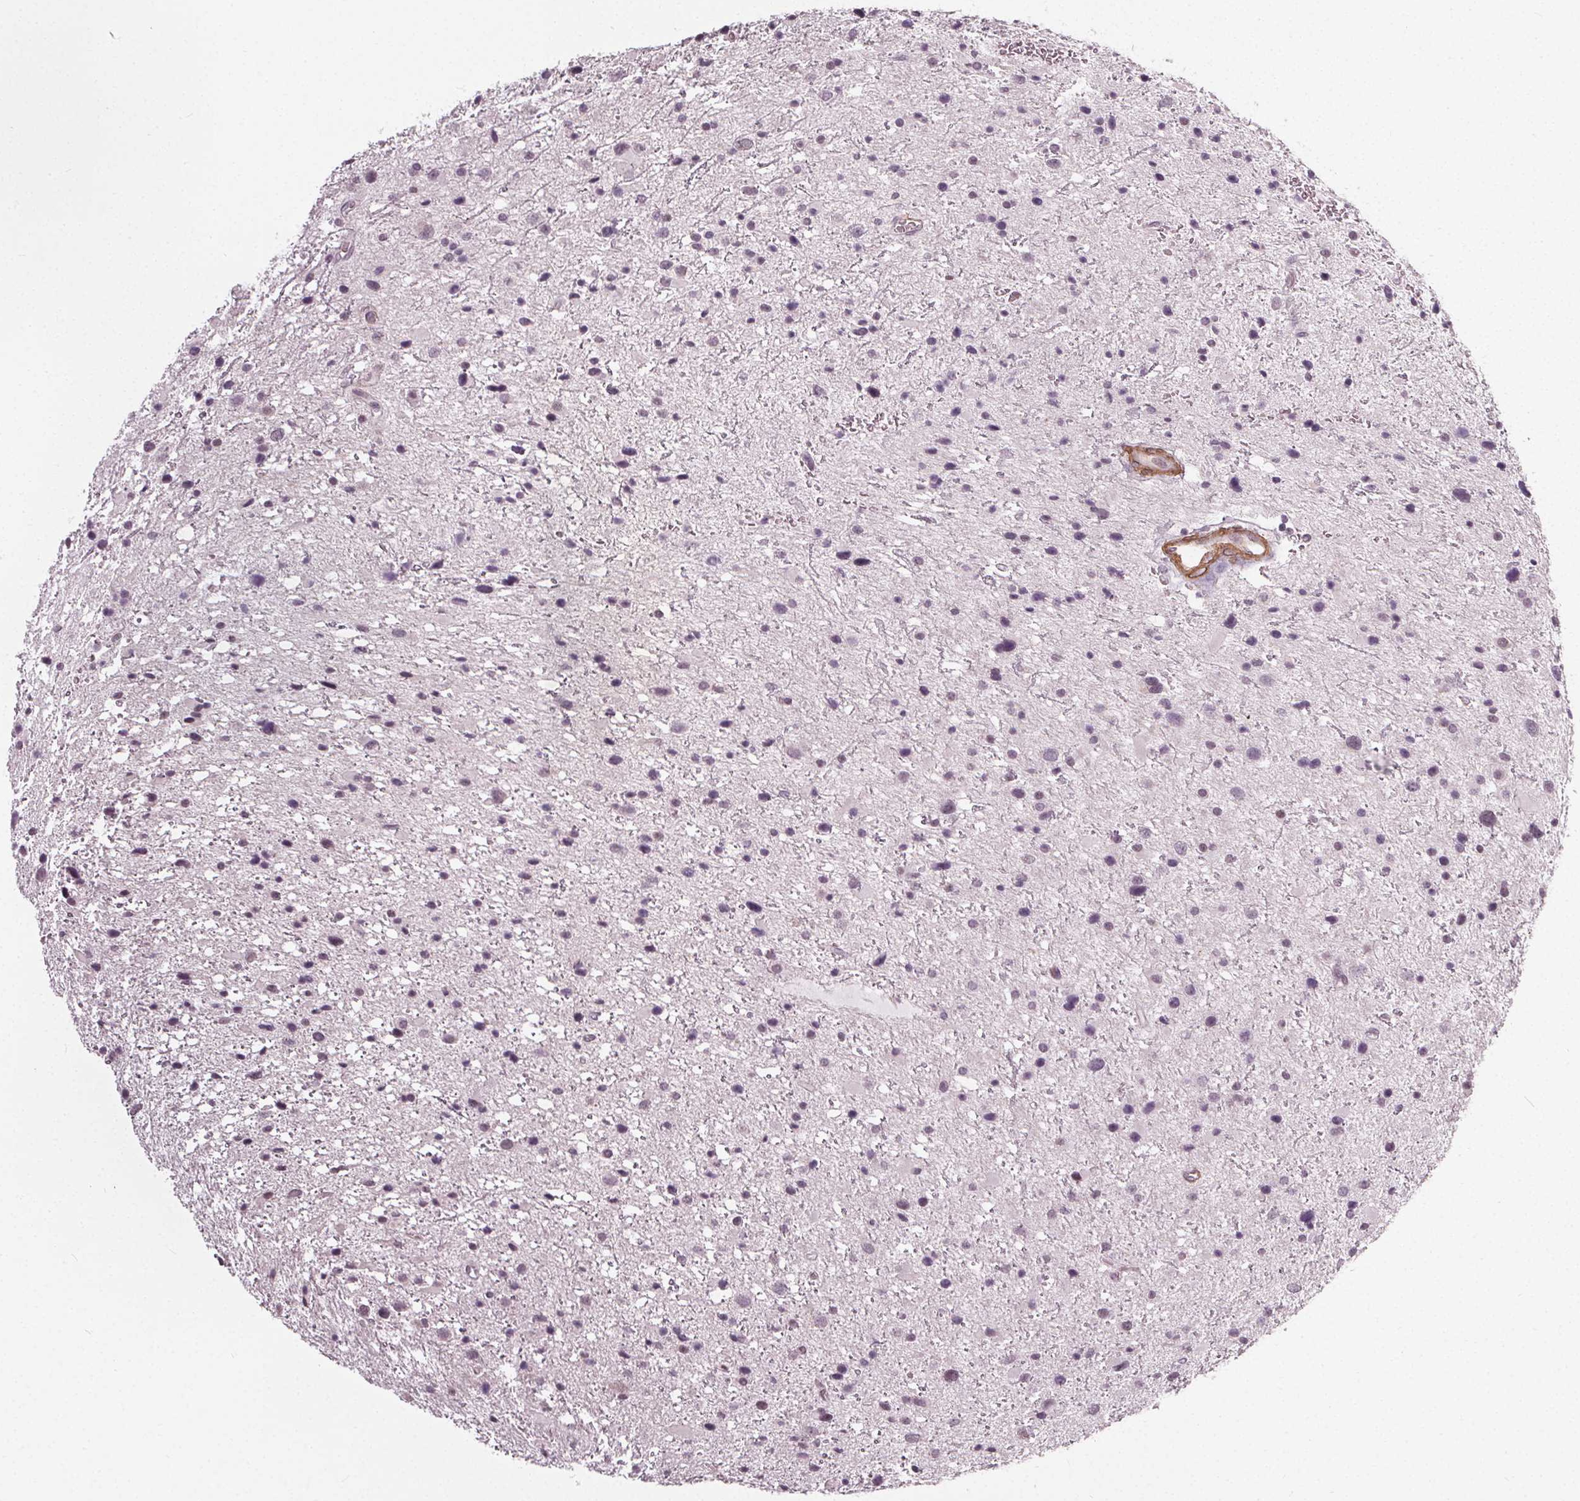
{"staining": {"intensity": "negative", "quantity": "none", "location": "none"}, "tissue": "glioma", "cell_type": "Tumor cells", "image_type": "cancer", "snomed": [{"axis": "morphology", "description": "Glioma, malignant, Low grade"}, {"axis": "topography", "description": "Brain"}], "caption": "The image shows no significant expression in tumor cells of malignant low-grade glioma.", "gene": "PKP1", "patient": {"sex": "female", "age": 32}}